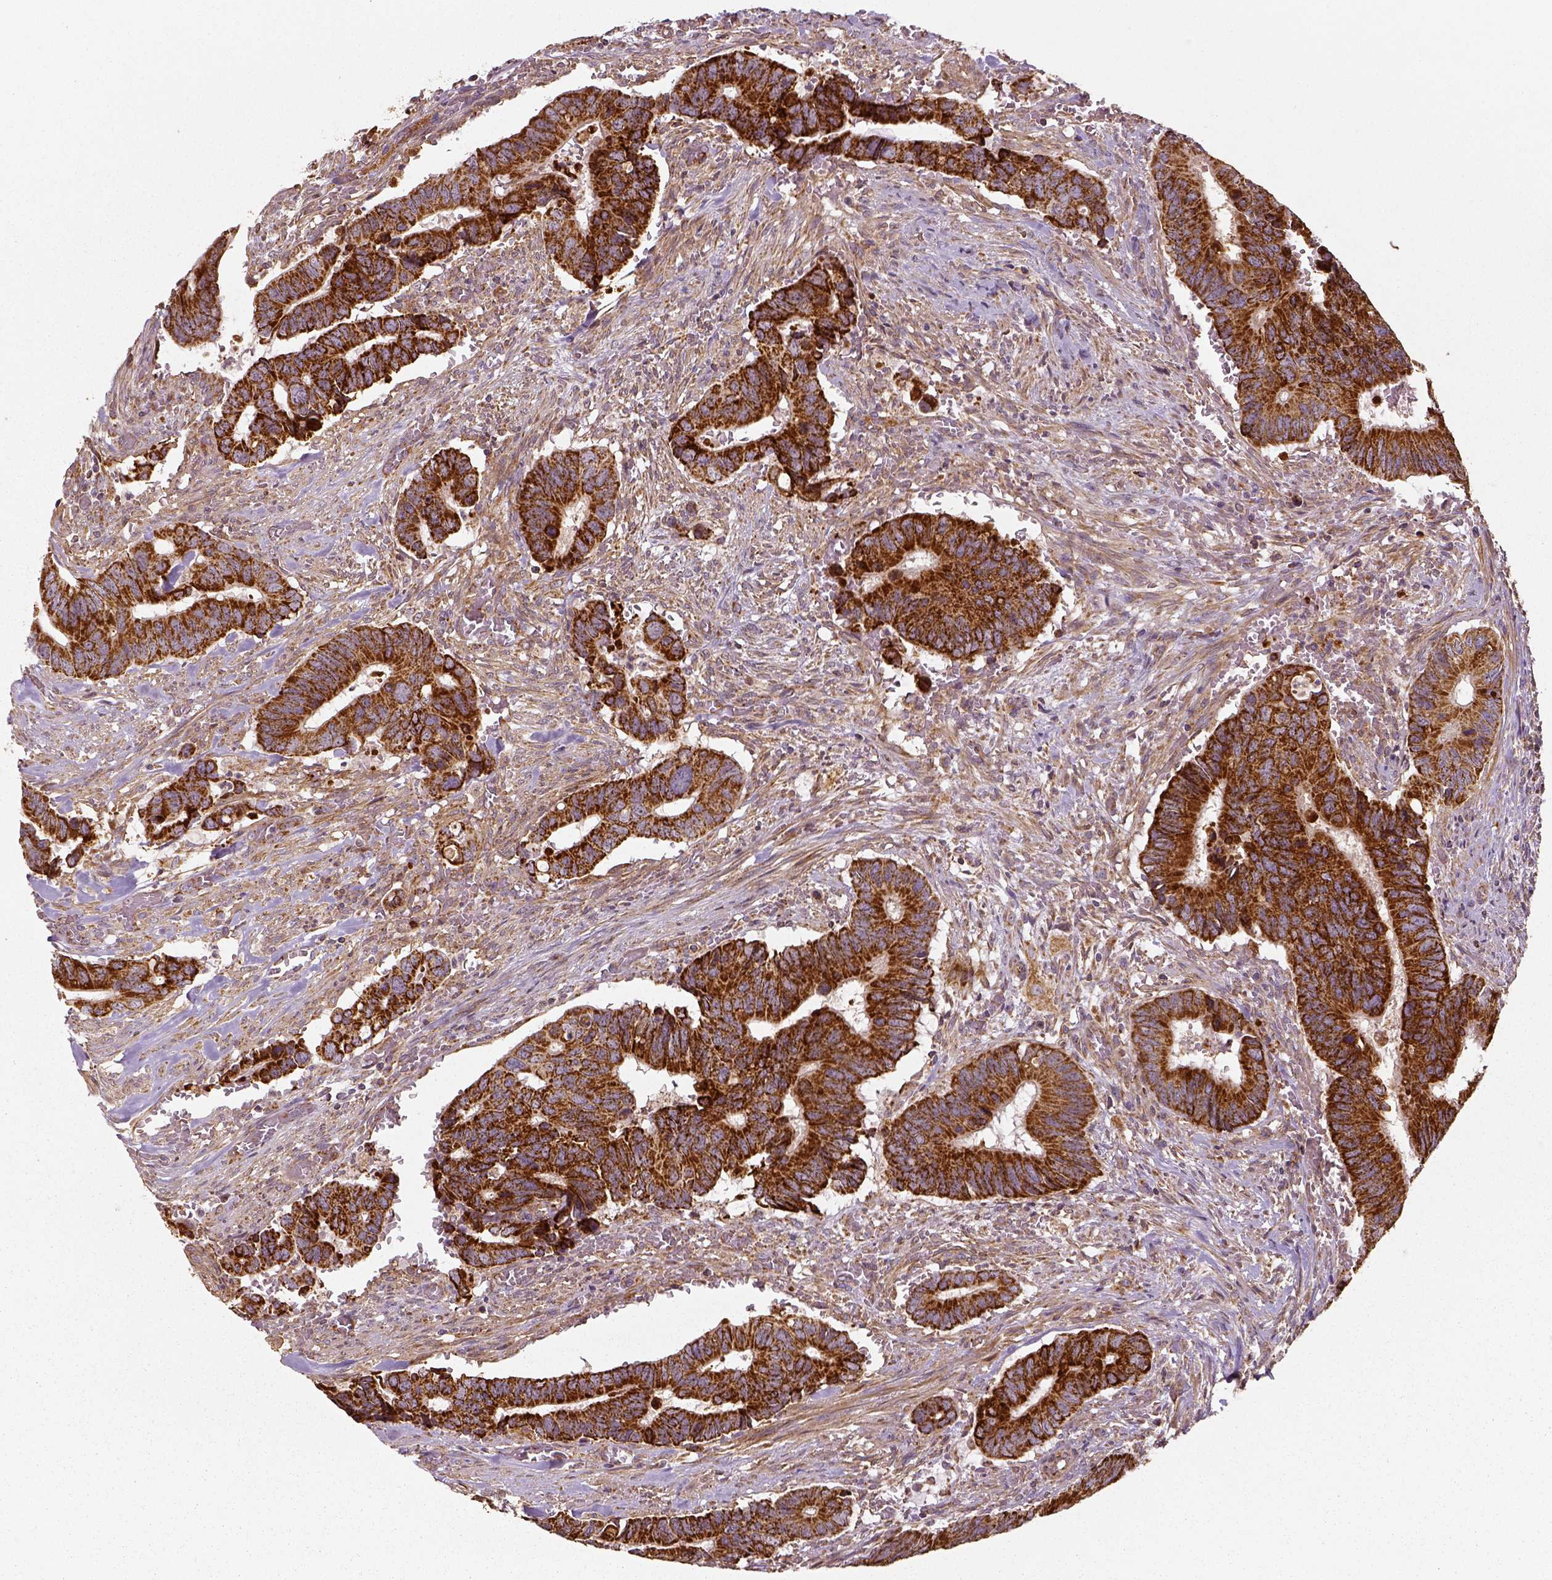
{"staining": {"intensity": "strong", "quantity": ">75%", "location": "cytoplasmic/membranous"}, "tissue": "colorectal cancer", "cell_type": "Tumor cells", "image_type": "cancer", "snomed": [{"axis": "morphology", "description": "Adenocarcinoma, NOS"}, {"axis": "topography", "description": "Colon"}], "caption": "Brown immunohistochemical staining in human colorectal cancer (adenocarcinoma) displays strong cytoplasmic/membranous expression in approximately >75% of tumor cells.", "gene": "PGAM5", "patient": {"sex": "male", "age": 49}}